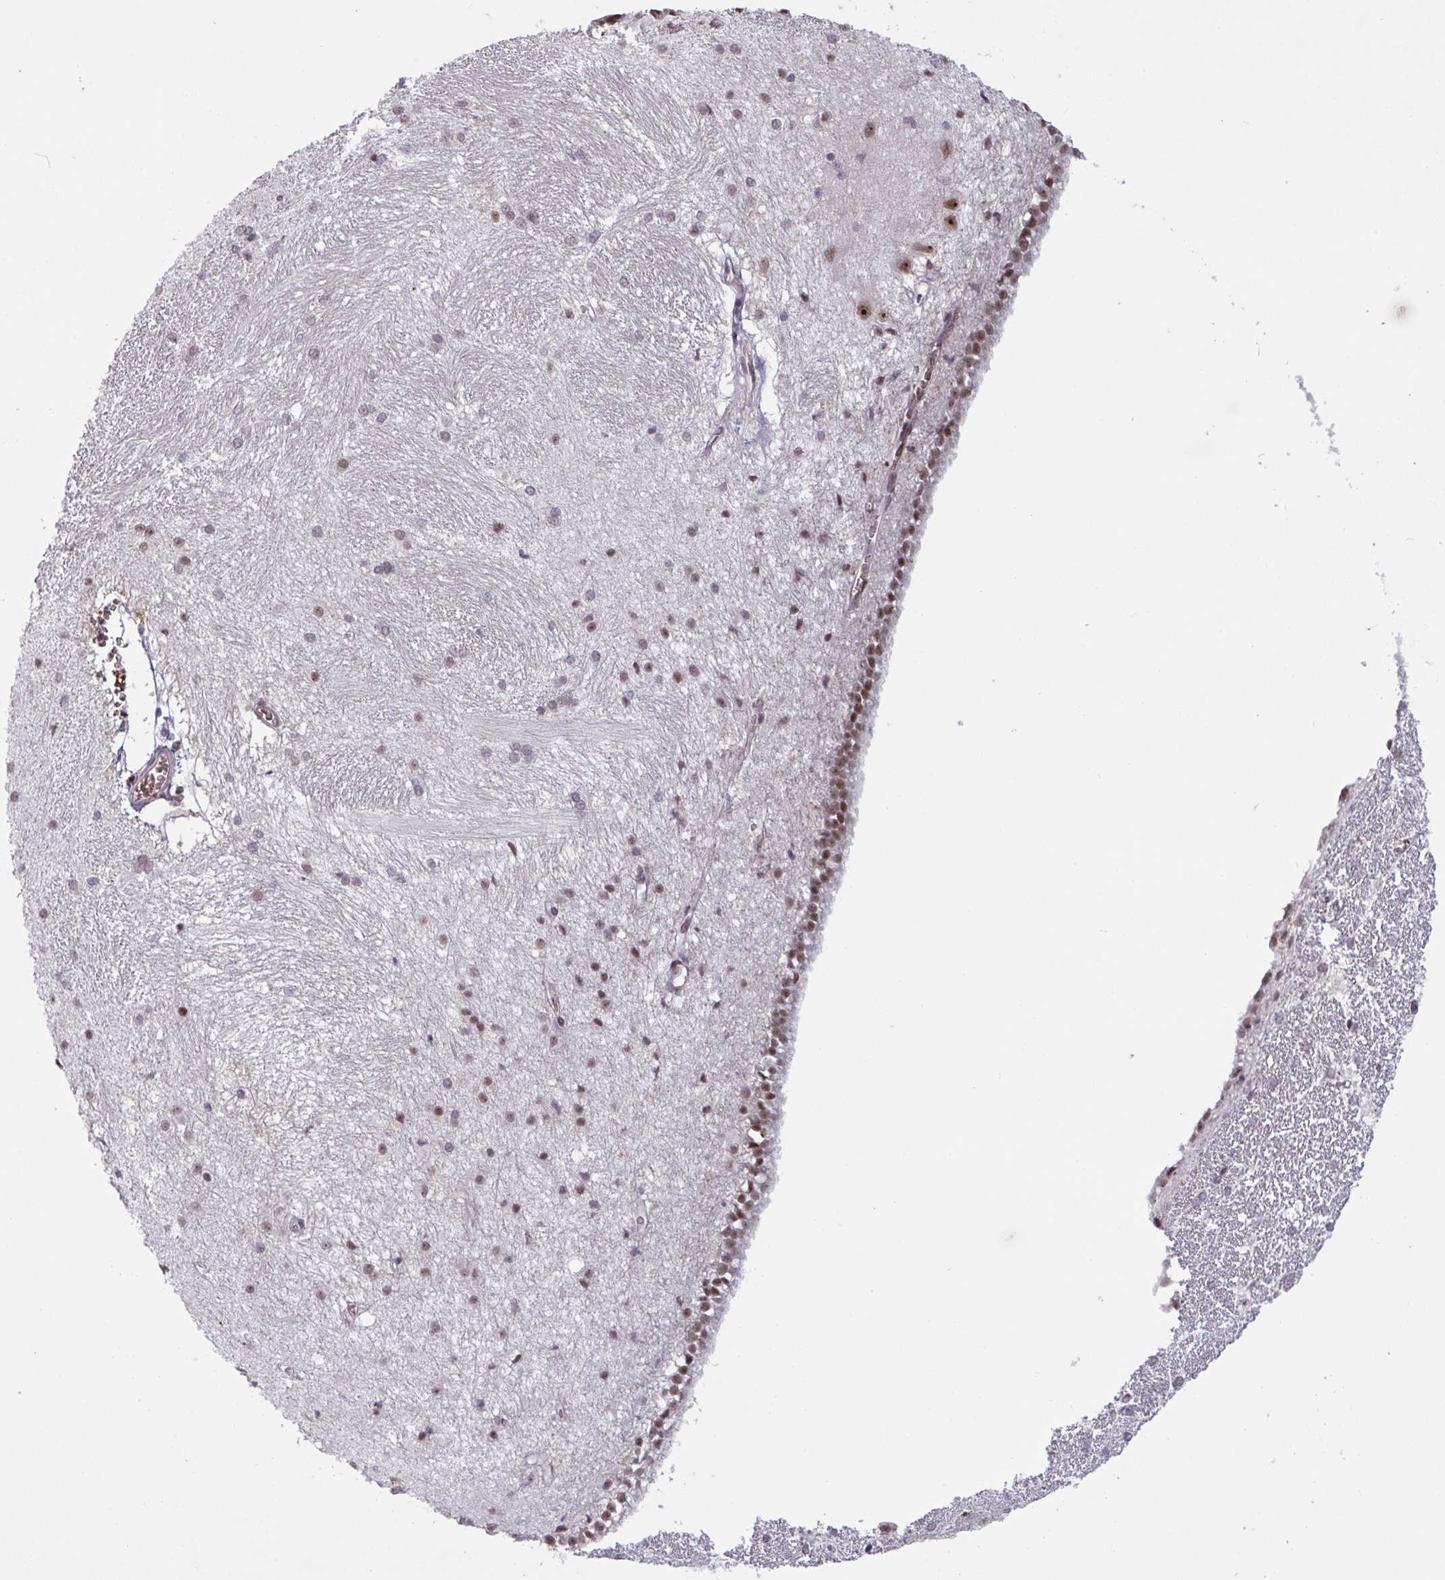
{"staining": {"intensity": "moderate", "quantity": "<25%", "location": "nuclear"}, "tissue": "hippocampus", "cell_type": "Glial cells", "image_type": "normal", "snomed": [{"axis": "morphology", "description": "Normal tissue, NOS"}, {"axis": "topography", "description": "Cerebral cortex"}, {"axis": "topography", "description": "Hippocampus"}], "caption": "Hippocampus stained with IHC shows moderate nuclear expression in about <25% of glial cells. (IHC, brightfield microscopy, high magnification).", "gene": "NLRP13", "patient": {"sex": "female", "age": 19}}